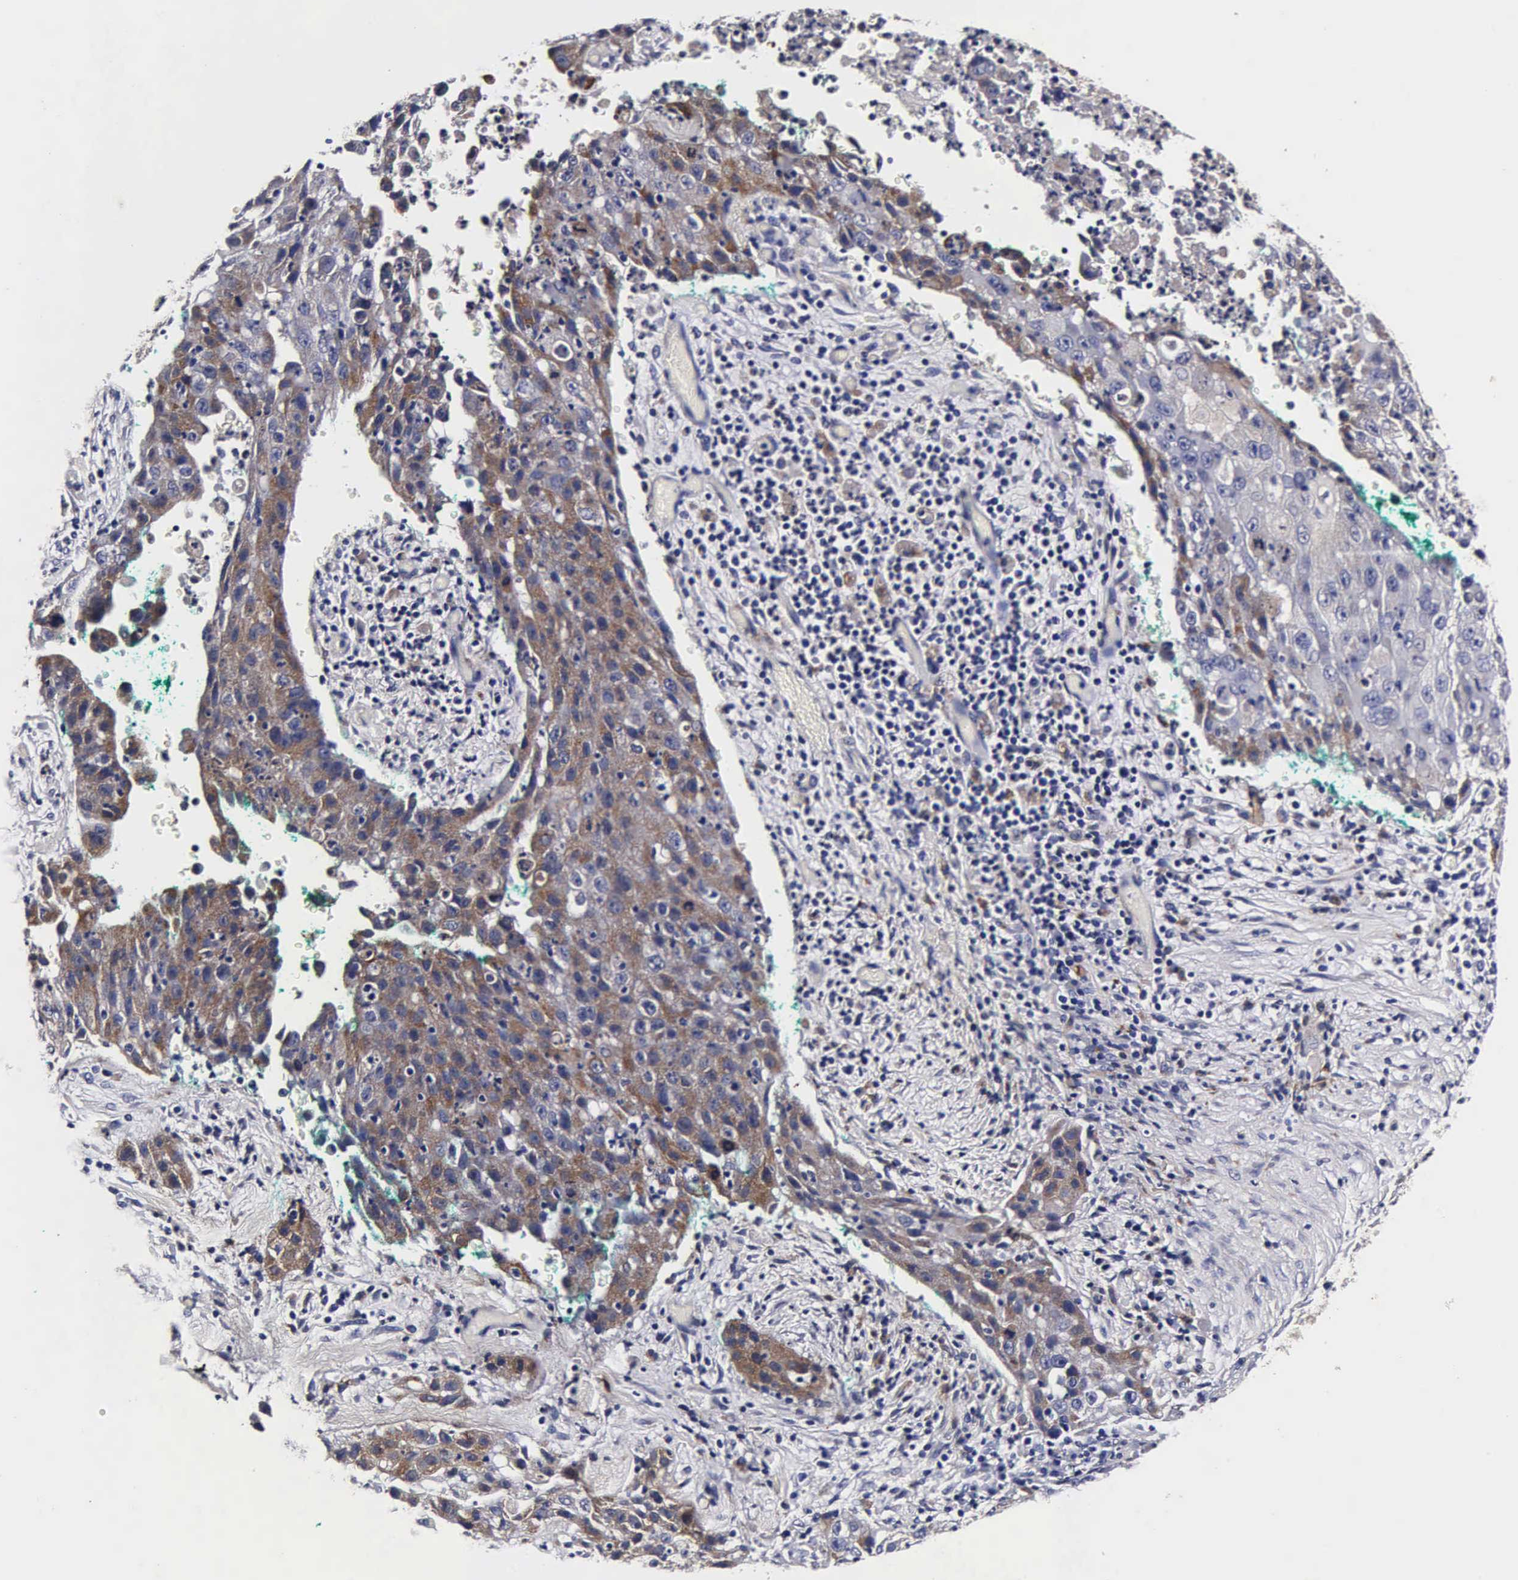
{"staining": {"intensity": "moderate", "quantity": "25%-75%", "location": "cytoplasmic/membranous"}, "tissue": "lung cancer", "cell_type": "Tumor cells", "image_type": "cancer", "snomed": [{"axis": "morphology", "description": "Squamous cell carcinoma, NOS"}, {"axis": "topography", "description": "Lung"}], "caption": "Immunohistochemistry (IHC) of lung cancer shows medium levels of moderate cytoplasmic/membranous expression in about 25%-75% of tumor cells.", "gene": "CST3", "patient": {"sex": "male", "age": 64}}